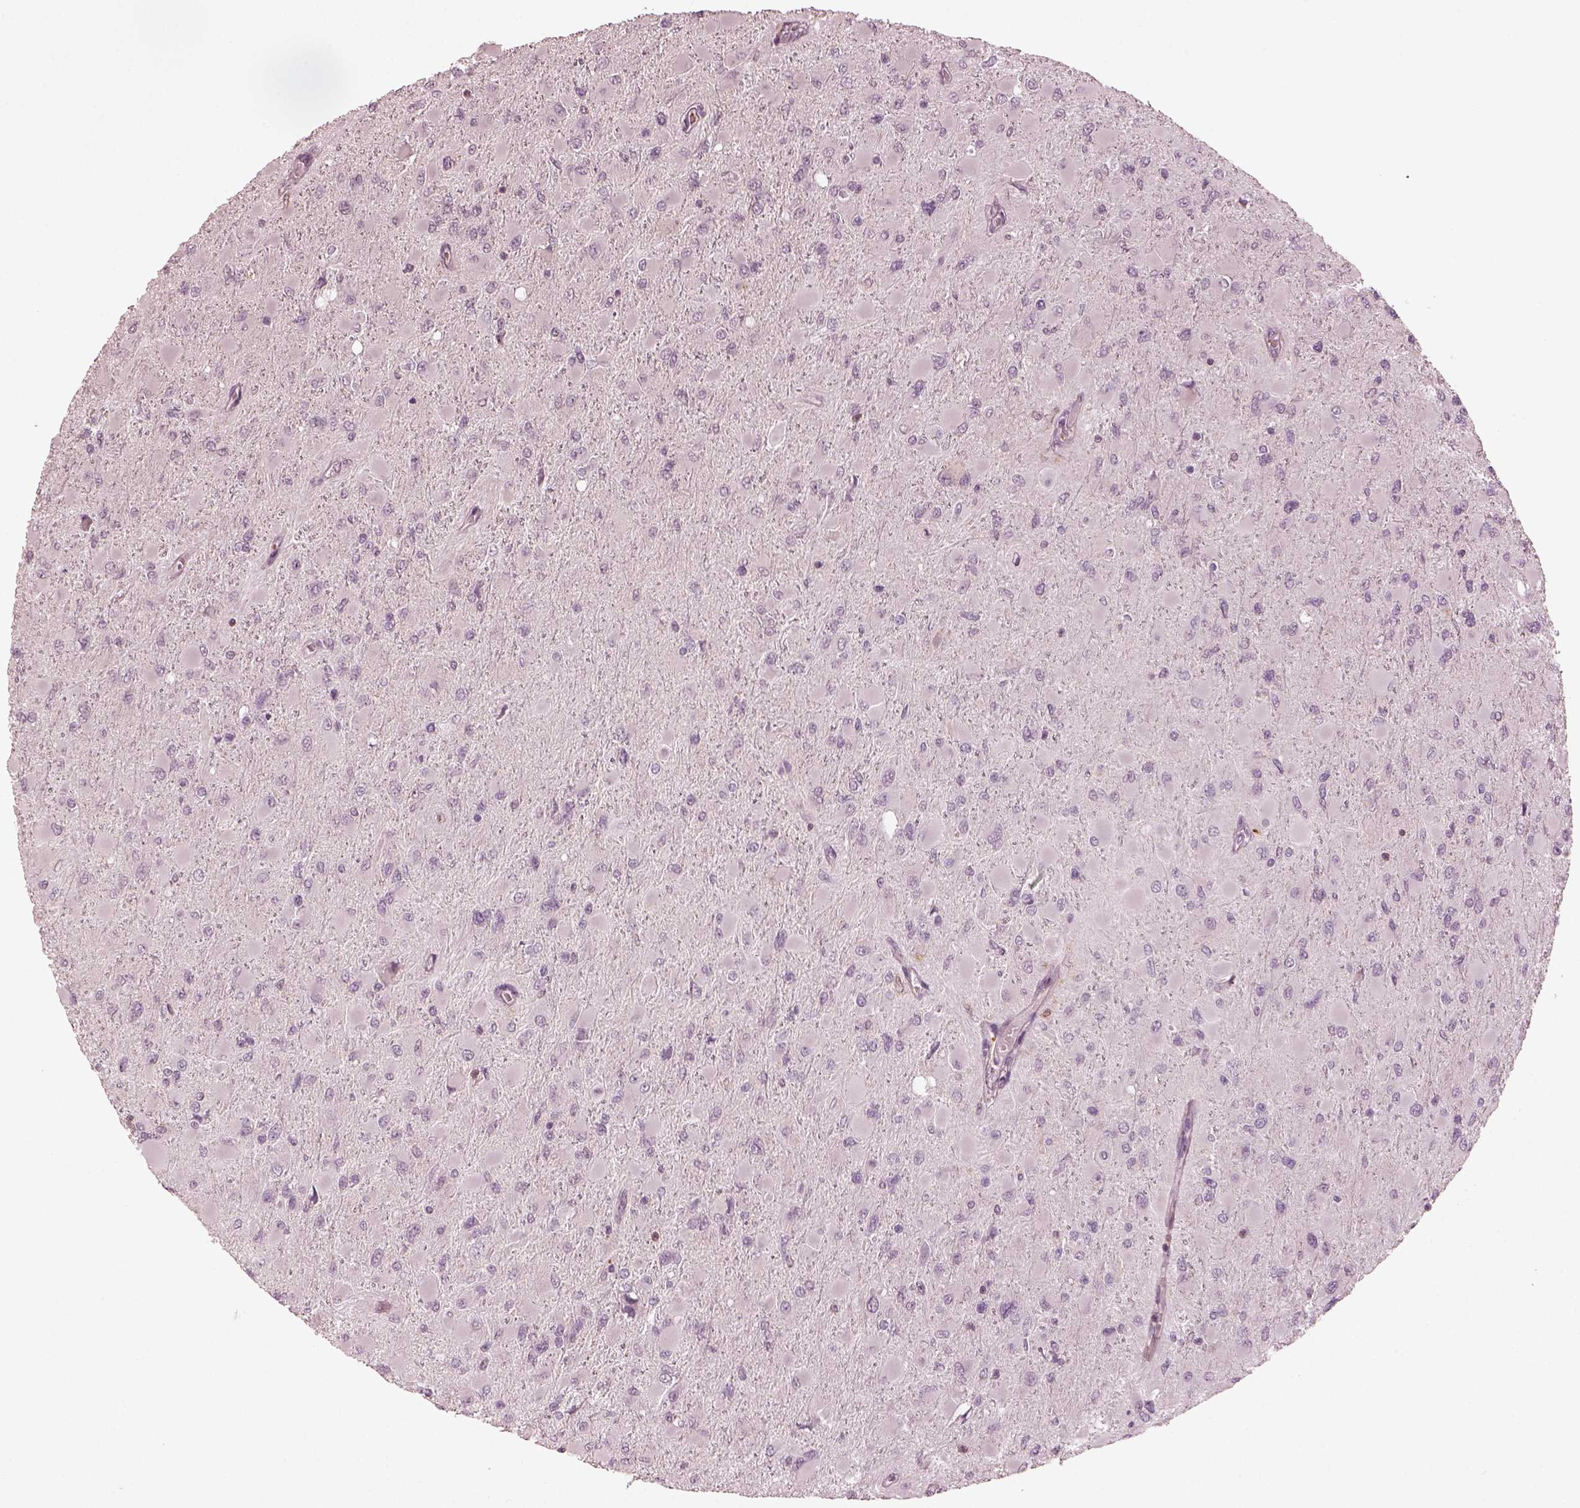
{"staining": {"intensity": "negative", "quantity": "none", "location": "none"}, "tissue": "glioma", "cell_type": "Tumor cells", "image_type": "cancer", "snomed": [{"axis": "morphology", "description": "Glioma, malignant, High grade"}, {"axis": "topography", "description": "Cerebral cortex"}], "caption": "Immunohistochemical staining of malignant glioma (high-grade) shows no significant expression in tumor cells.", "gene": "PSTPIP2", "patient": {"sex": "female", "age": 36}}